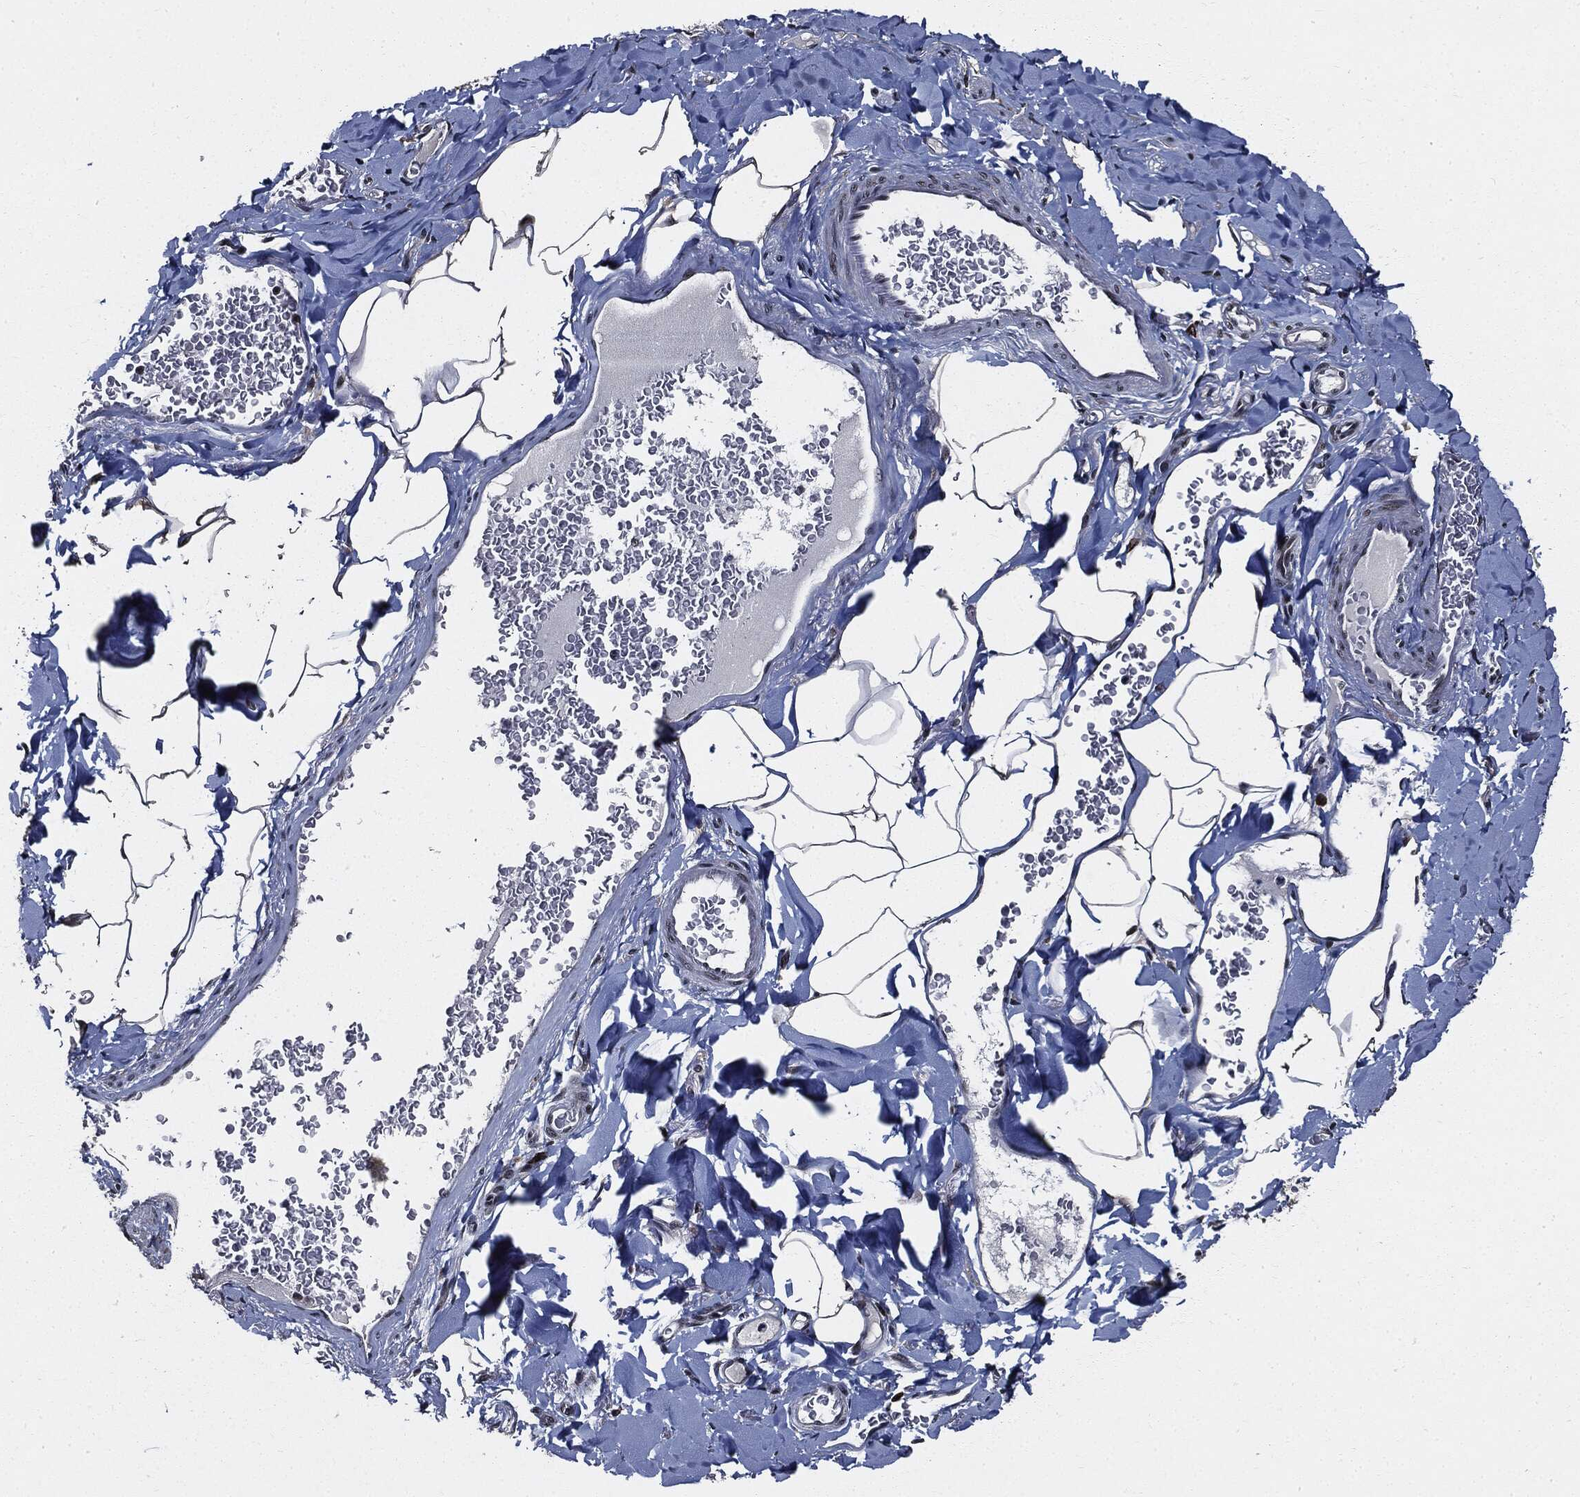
{"staining": {"intensity": "negative", "quantity": "none", "location": "none"}, "tissue": "adipose tissue", "cell_type": "Adipocytes", "image_type": "normal", "snomed": [{"axis": "morphology", "description": "Normal tissue, NOS"}, {"axis": "topography", "description": "Smooth muscle"}, {"axis": "topography", "description": "Duodenum"}, {"axis": "topography", "description": "Peripheral nerve tissue"}], "caption": "IHC of normal human adipose tissue shows no staining in adipocytes.", "gene": "SUGT1", "patient": {"sex": "female", "age": 61}}